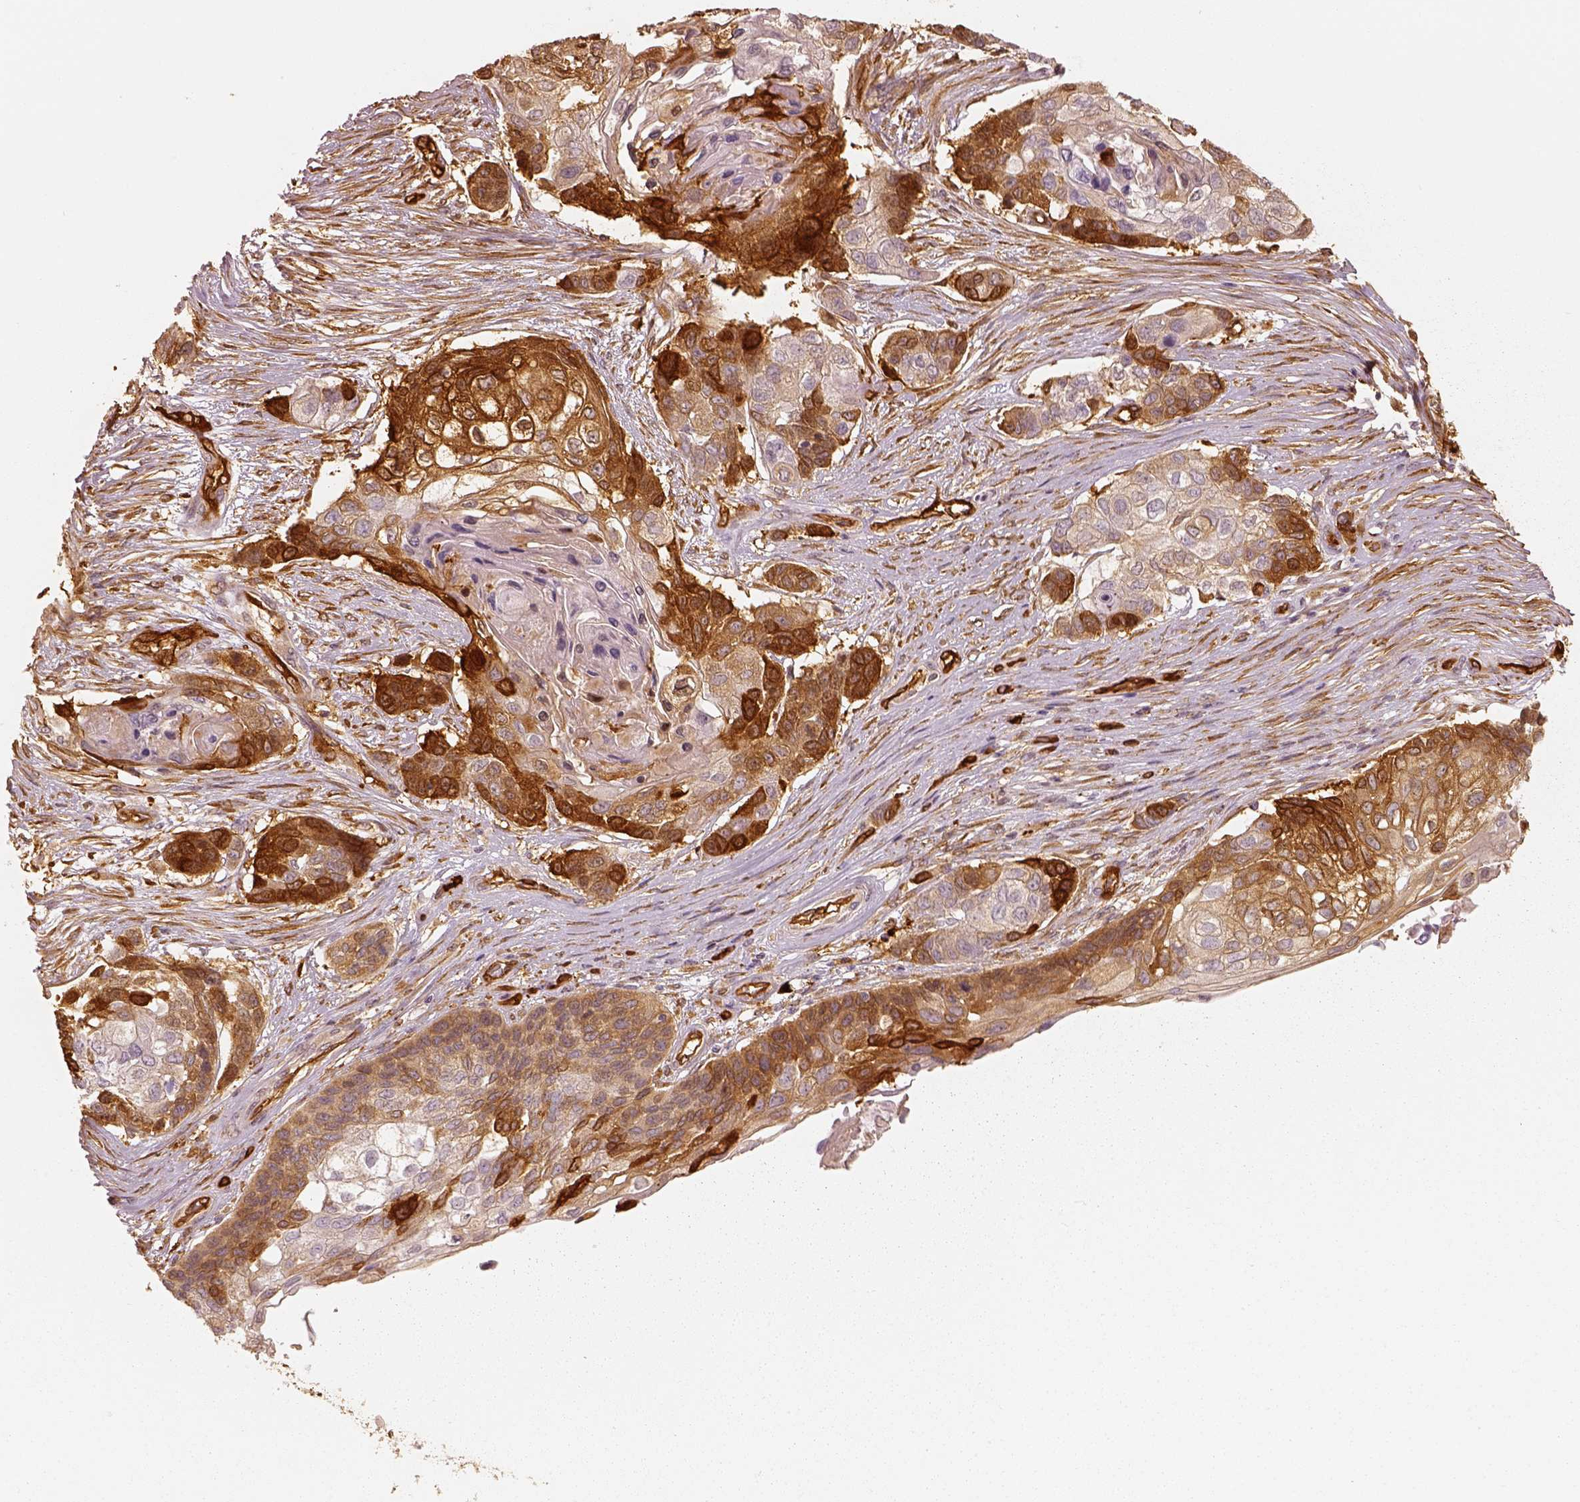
{"staining": {"intensity": "strong", "quantity": ">75%", "location": "cytoplasmic/membranous"}, "tissue": "lung cancer", "cell_type": "Tumor cells", "image_type": "cancer", "snomed": [{"axis": "morphology", "description": "Squamous cell carcinoma, NOS"}, {"axis": "topography", "description": "Lung"}], "caption": "Immunohistochemistry (DAB) staining of lung cancer exhibits strong cytoplasmic/membranous protein staining in approximately >75% of tumor cells.", "gene": "FSCN1", "patient": {"sex": "male", "age": 69}}